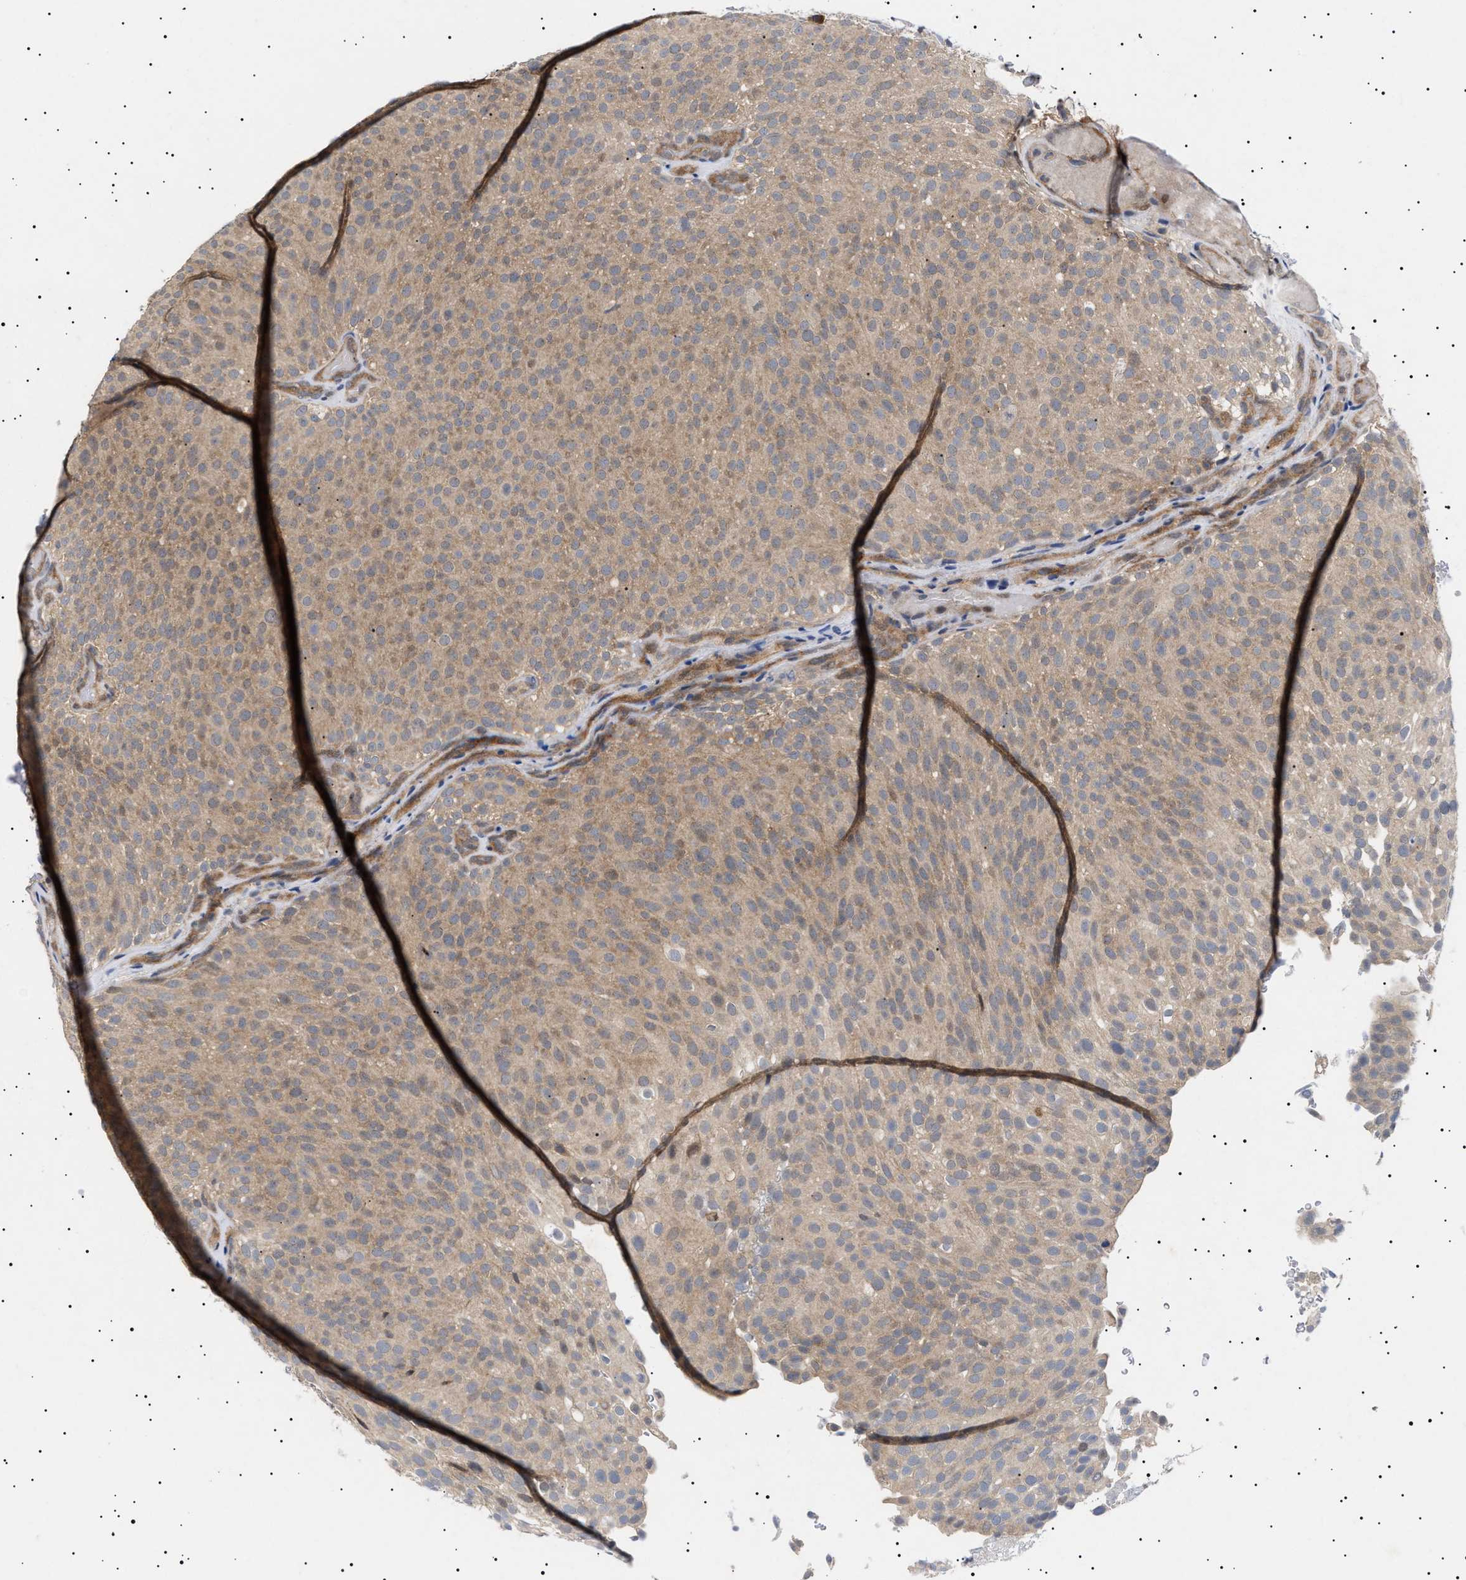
{"staining": {"intensity": "weak", "quantity": ">75%", "location": "cytoplasmic/membranous"}, "tissue": "urothelial cancer", "cell_type": "Tumor cells", "image_type": "cancer", "snomed": [{"axis": "morphology", "description": "Urothelial carcinoma, Low grade"}, {"axis": "topography", "description": "Urinary bladder"}], "caption": "Immunohistochemistry (IHC) image of neoplastic tissue: human urothelial cancer stained using immunohistochemistry exhibits low levels of weak protein expression localized specifically in the cytoplasmic/membranous of tumor cells, appearing as a cytoplasmic/membranous brown color.", "gene": "NPLOC4", "patient": {"sex": "male", "age": 78}}